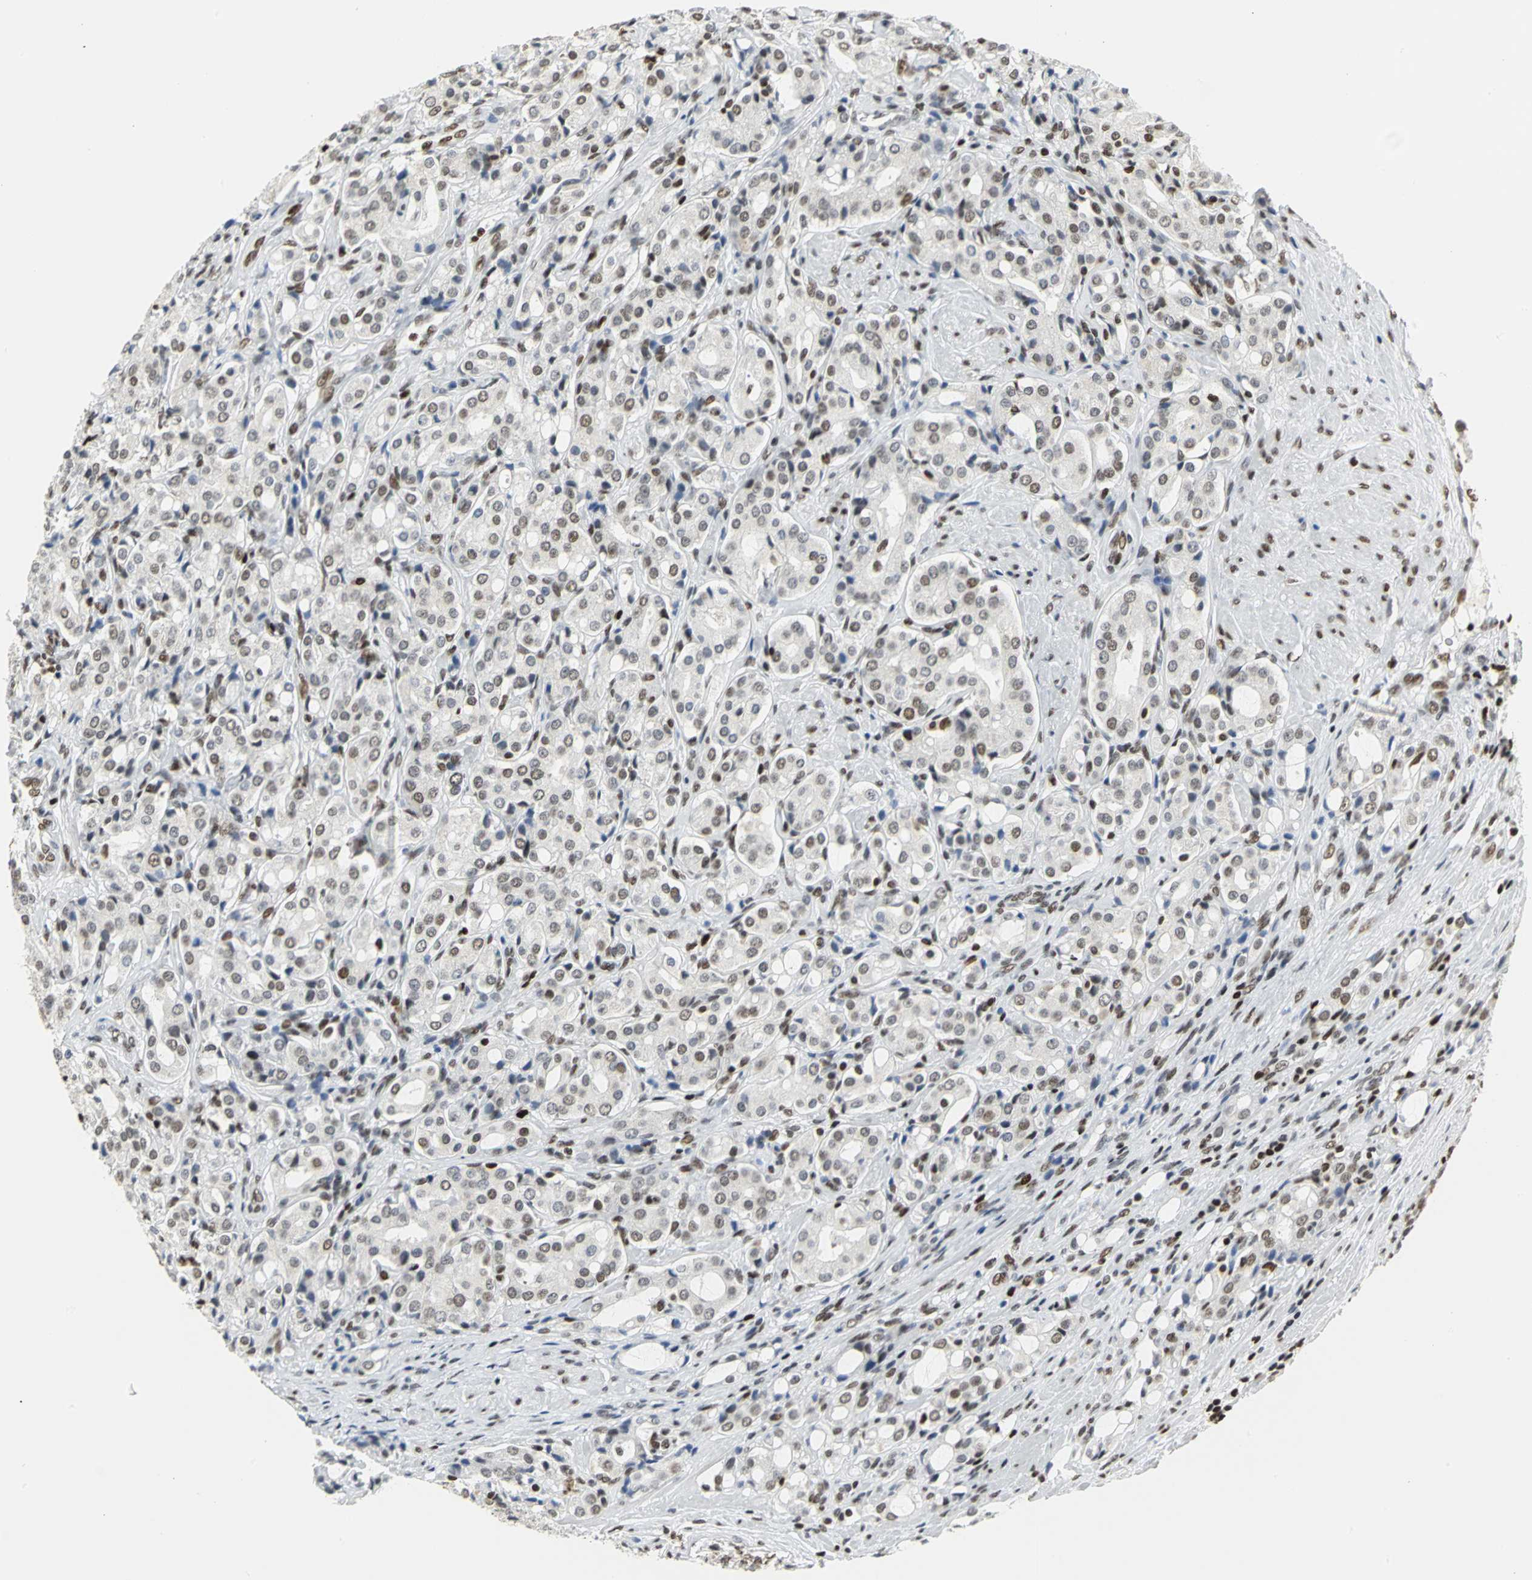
{"staining": {"intensity": "weak", "quantity": "25%-75%", "location": "nuclear"}, "tissue": "prostate cancer", "cell_type": "Tumor cells", "image_type": "cancer", "snomed": [{"axis": "morphology", "description": "Adenocarcinoma, High grade"}, {"axis": "topography", "description": "Prostate"}], "caption": "This micrograph exhibits high-grade adenocarcinoma (prostate) stained with immunohistochemistry (IHC) to label a protein in brown. The nuclear of tumor cells show weak positivity for the protein. Nuclei are counter-stained blue.", "gene": "HNRNPD", "patient": {"sex": "male", "age": 72}}